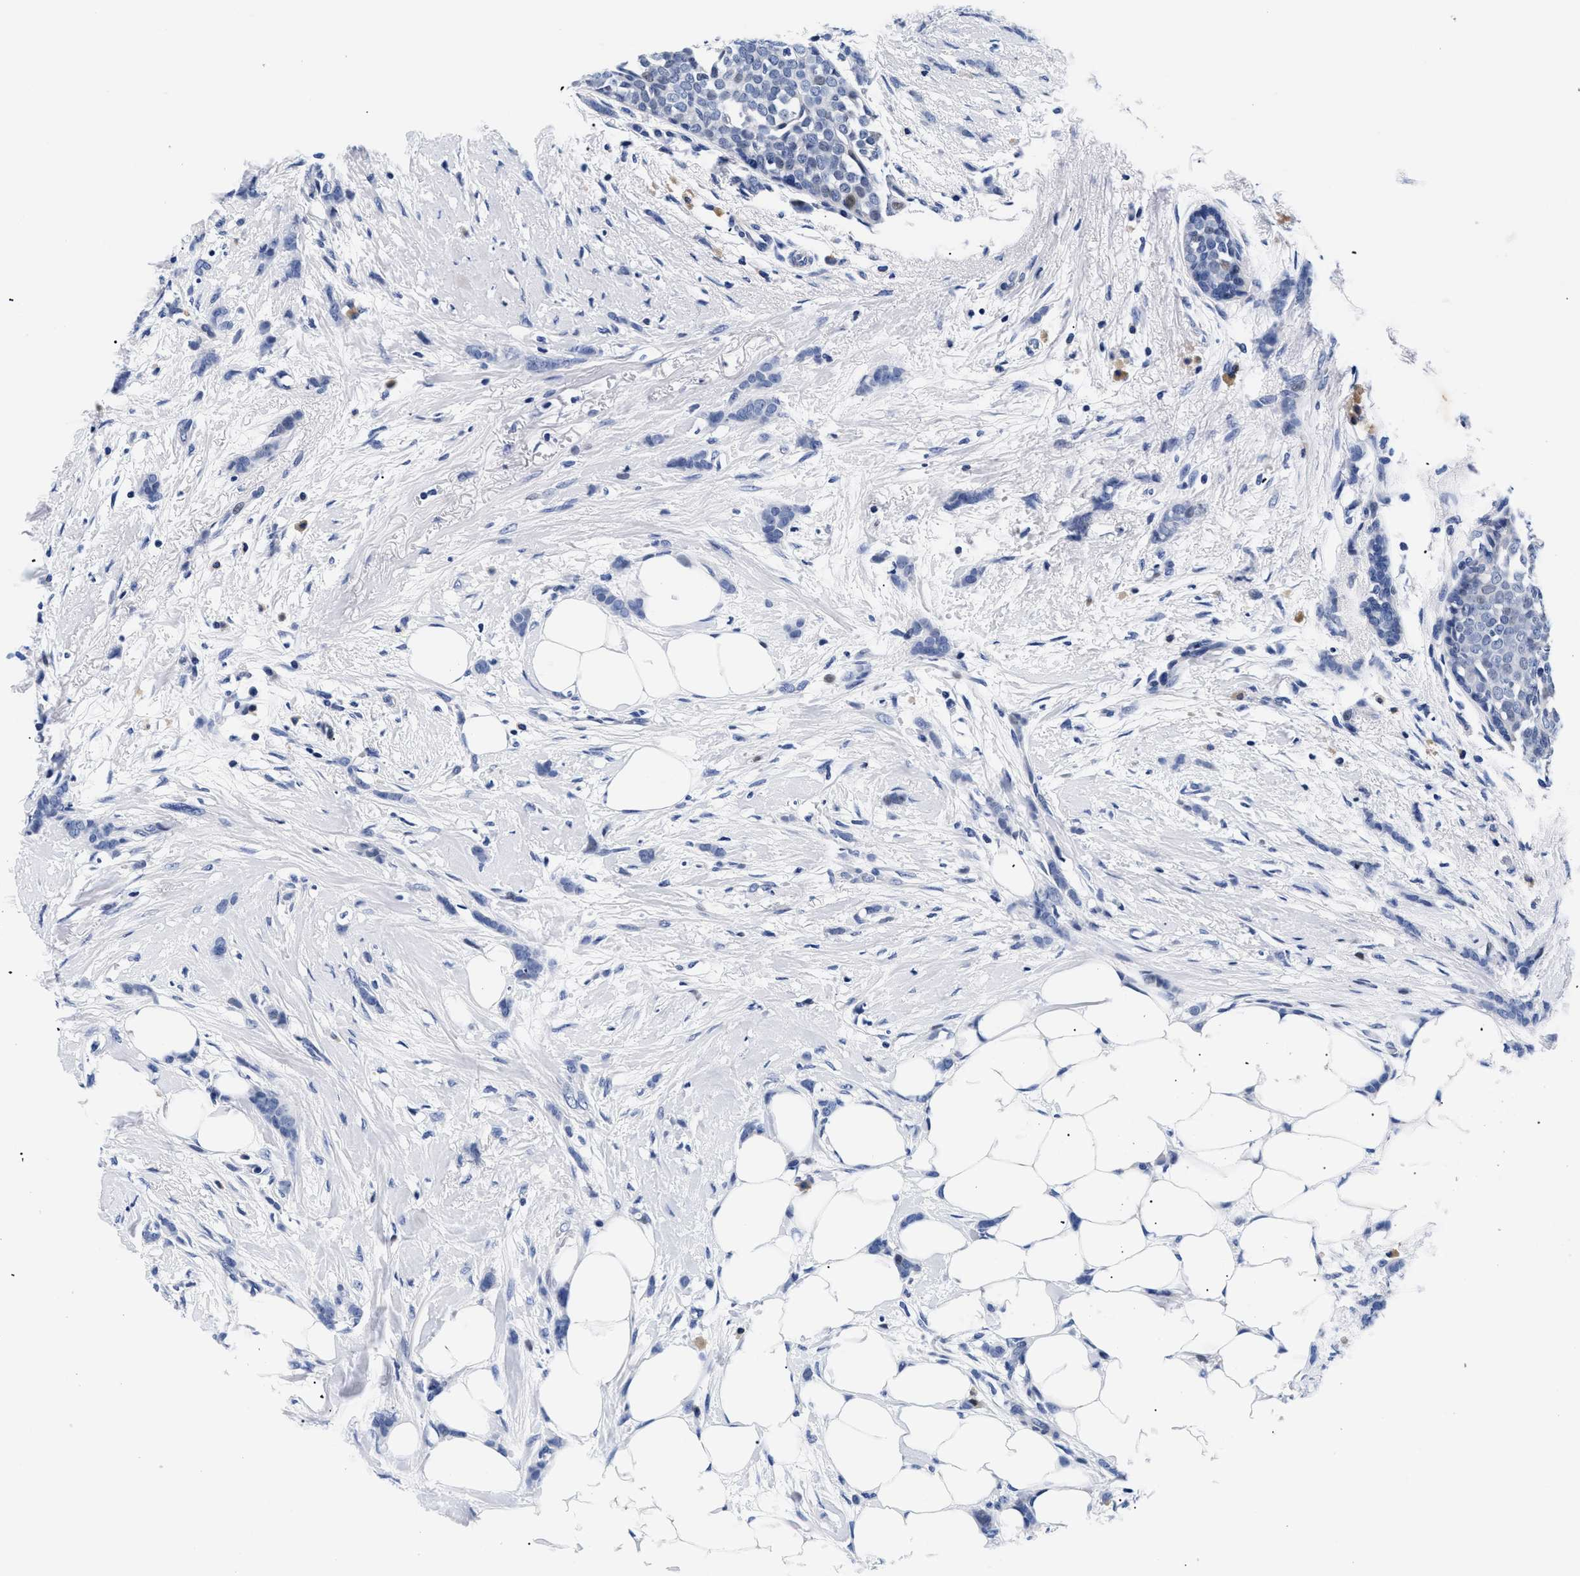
{"staining": {"intensity": "negative", "quantity": "none", "location": "none"}, "tissue": "breast cancer", "cell_type": "Tumor cells", "image_type": "cancer", "snomed": [{"axis": "morphology", "description": "Lobular carcinoma, in situ"}, {"axis": "morphology", "description": "Lobular carcinoma"}, {"axis": "topography", "description": "Breast"}], "caption": "This is a image of immunohistochemistry staining of breast lobular carcinoma, which shows no expression in tumor cells.", "gene": "SHD", "patient": {"sex": "female", "age": 41}}